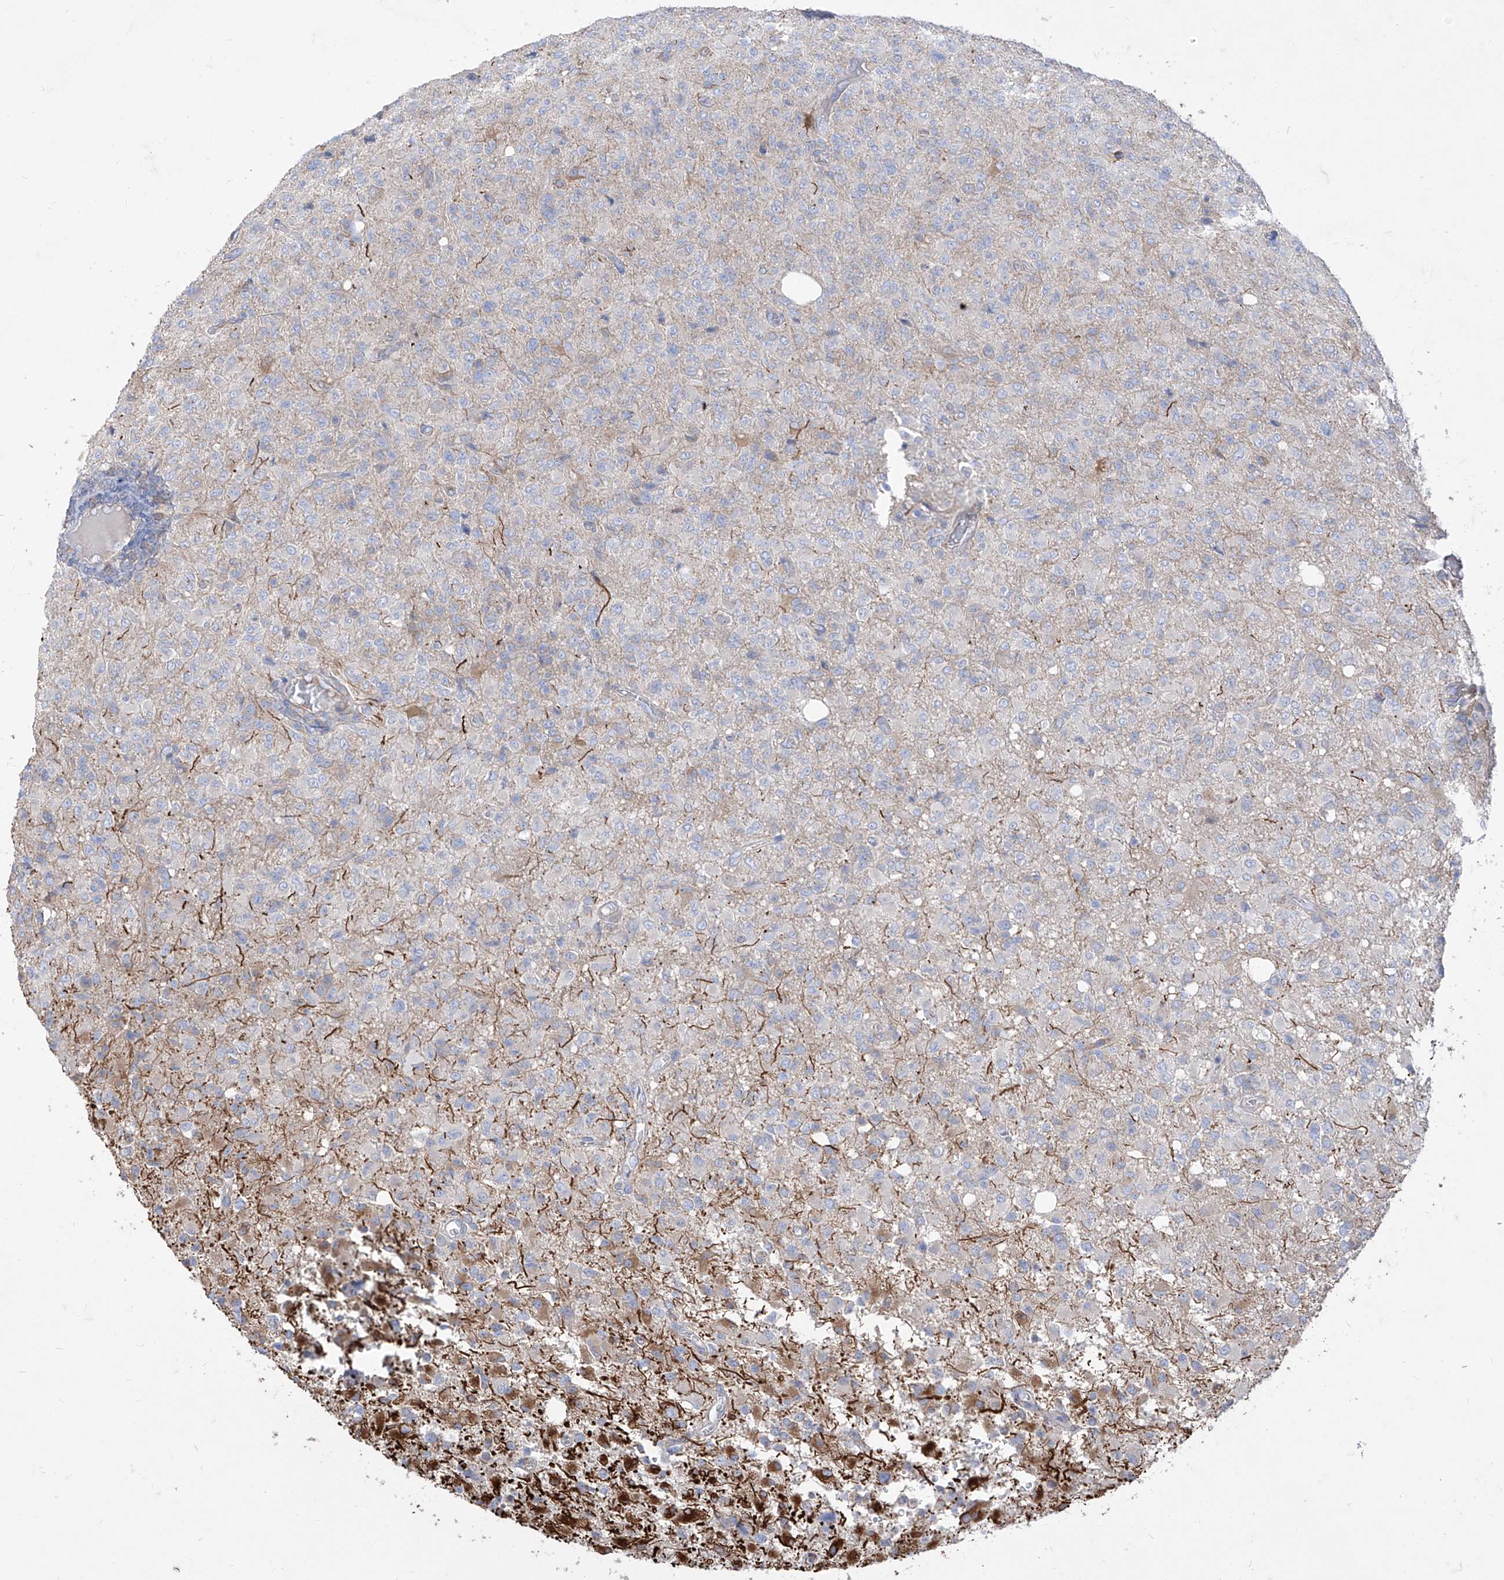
{"staining": {"intensity": "negative", "quantity": "none", "location": "none"}, "tissue": "glioma", "cell_type": "Tumor cells", "image_type": "cancer", "snomed": [{"axis": "morphology", "description": "Glioma, malignant, High grade"}, {"axis": "topography", "description": "Brain"}], "caption": "A histopathology image of human glioma is negative for staining in tumor cells. (Brightfield microscopy of DAB (3,3'-diaminobenzidine) immunohistochemistry (IHC) at high magnification).", "gene": "C1orf74", "patient": {"sex": "female", "age": 57}}